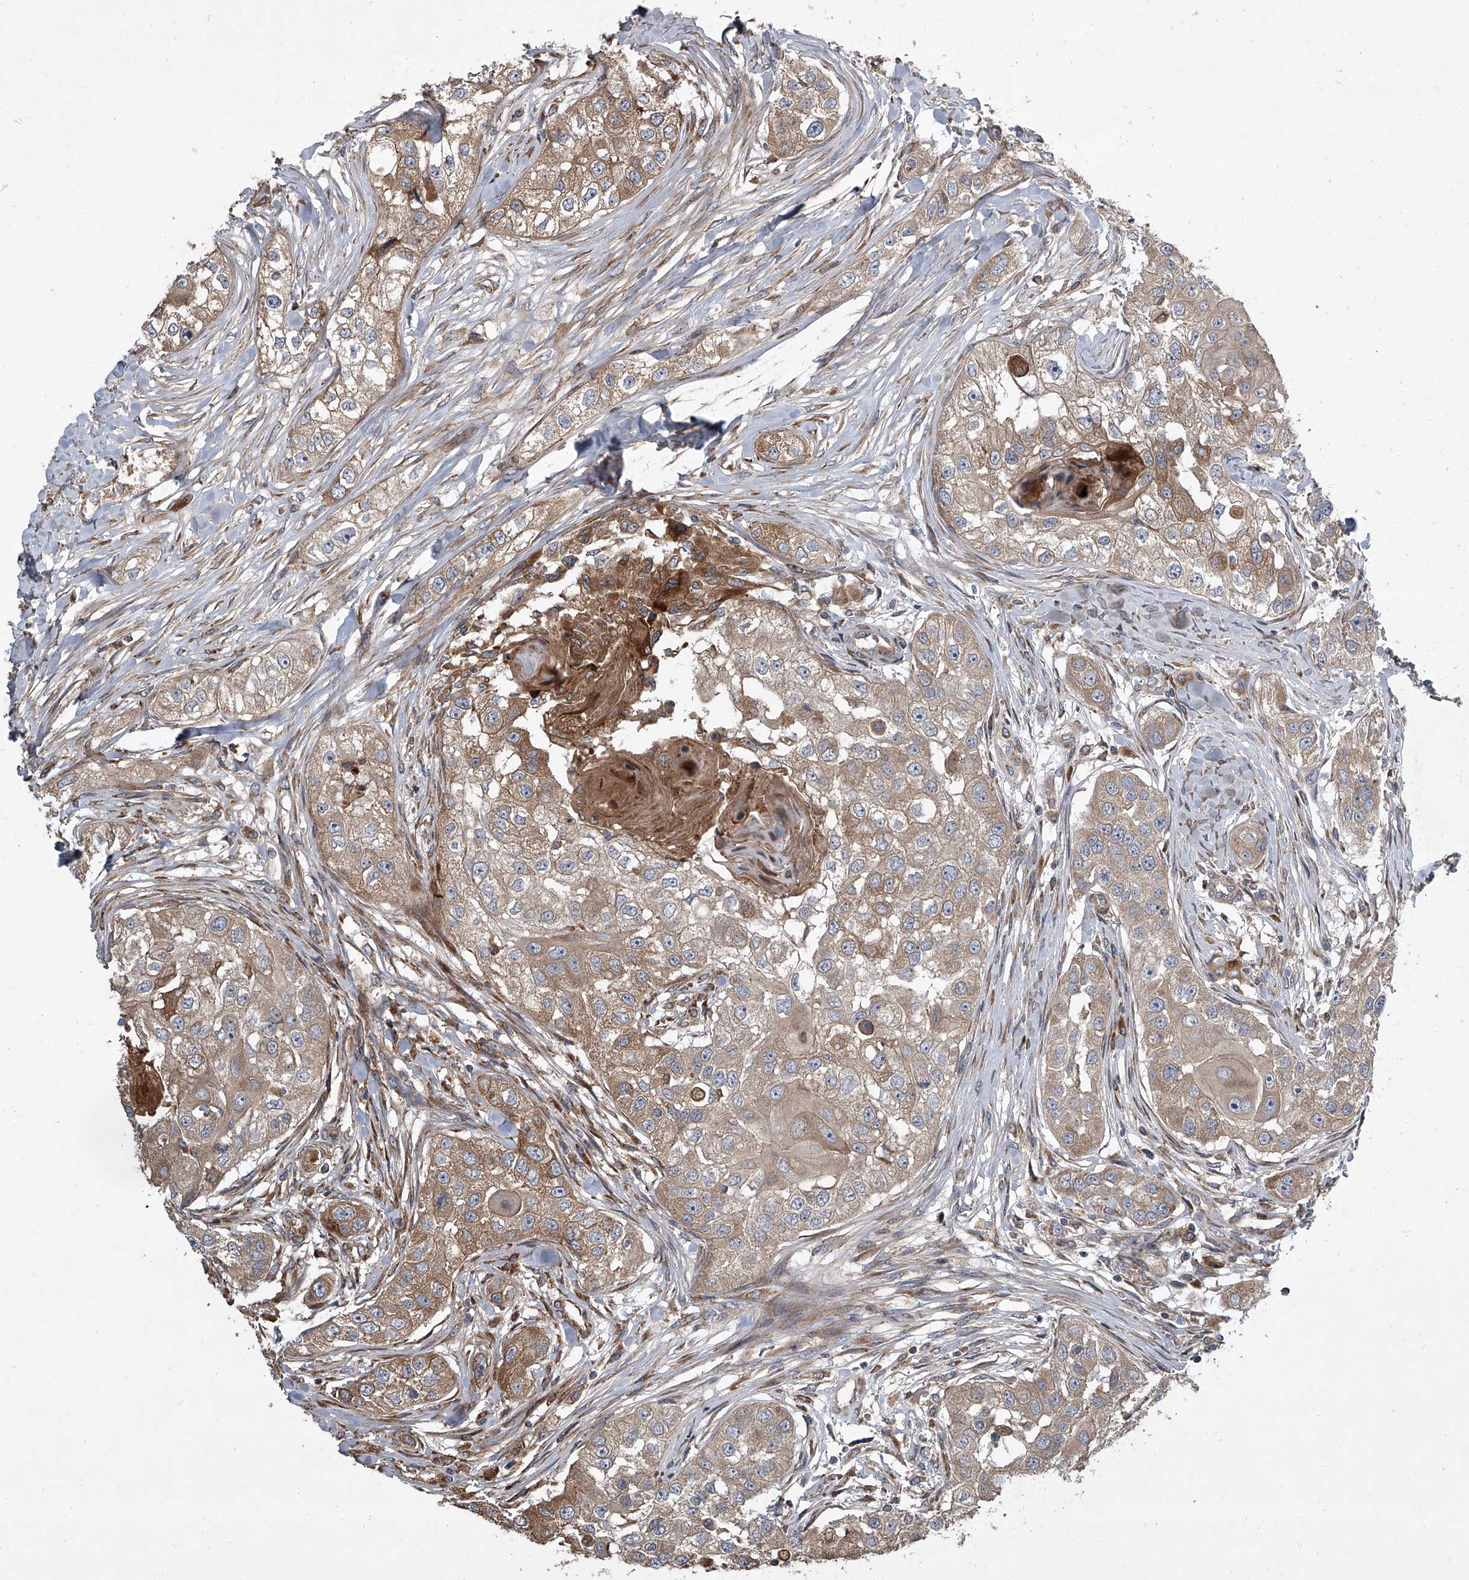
{"staining": {"intensity": "moderate", "quantity": ">75%", "location": "cytoplasmic/membranous"}, "tissue": "head and neck cancer", "cell_type": "Tumor cells", "image_type": "cancer", "snomed": [{"axis": "morphology", "description": "Normal tissue, NOS"}, {"axis": "morphology", "description": "Squamous cell carcinoma, NOS"}, {"axis": "topography", "description": "Skeletal muscle"}, {"axis": "topography", "description": "Head-Neck"}], "caption": "A brown stain labels moderate cytoplasmic/membranous expression of a protein in head and neck squamous cell carcinoma tumor cells.", "gene": "EVA1C", "patient": {"sex": "male", "age": 51}}